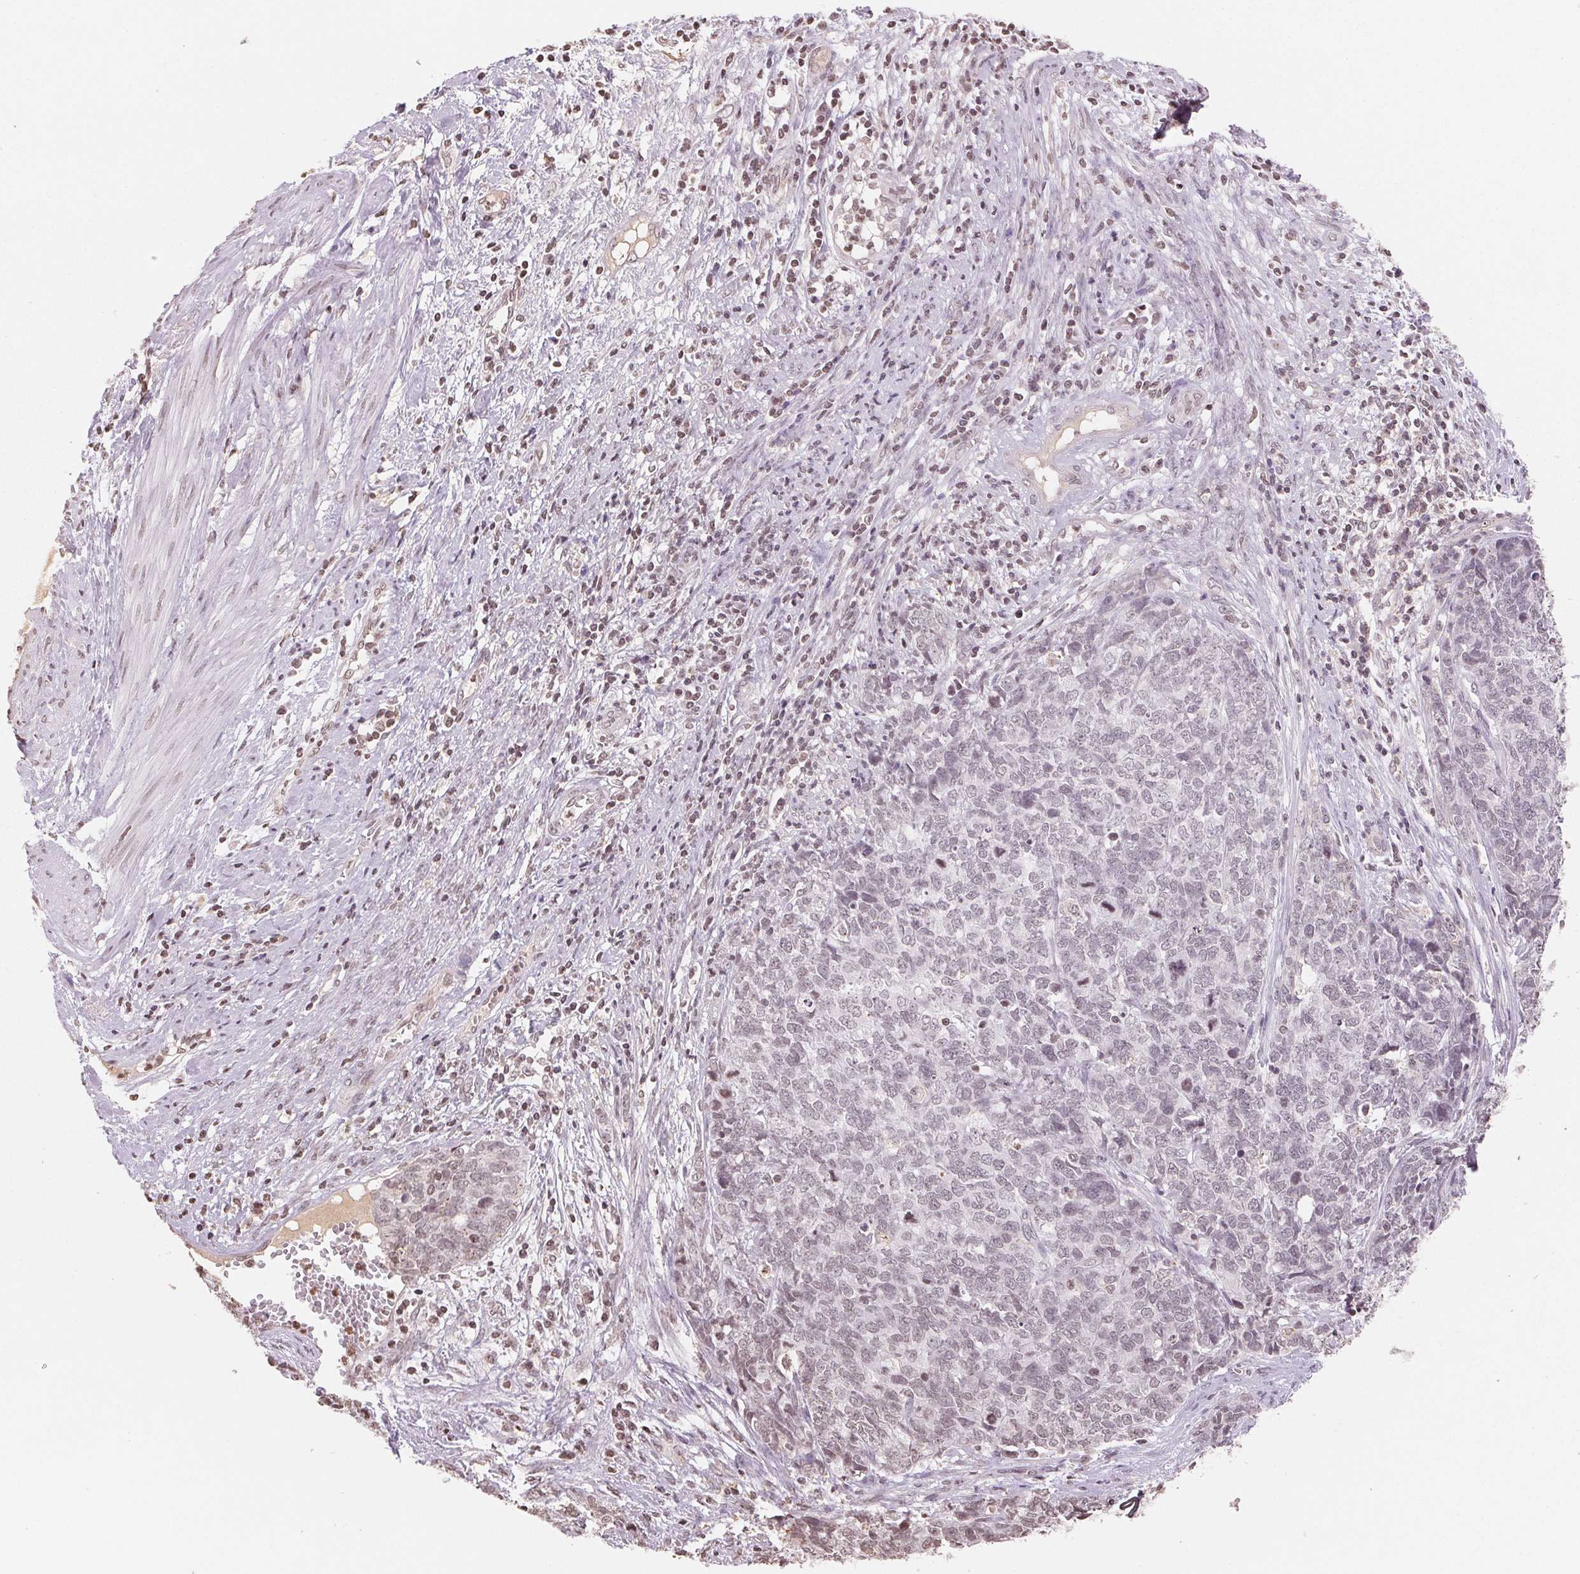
{"staining": {"intensity": "weak", "quantity": "<25%", "location": "nuclear"}, "tissue": "cervical cancer", "cell_type": "Tumor cells", "image_type": "cancer", "snomed": [{"axis": "morphology", "description": "Adenocarcinoma, NOS"}, {"axis": "topography", "description": "Cervix"}], "caption": "There is no significant positivity in tumor cells of cervical adenocarcinoma.", "gene": "TBP", "patient": {"sex": "female", "age": 63}}